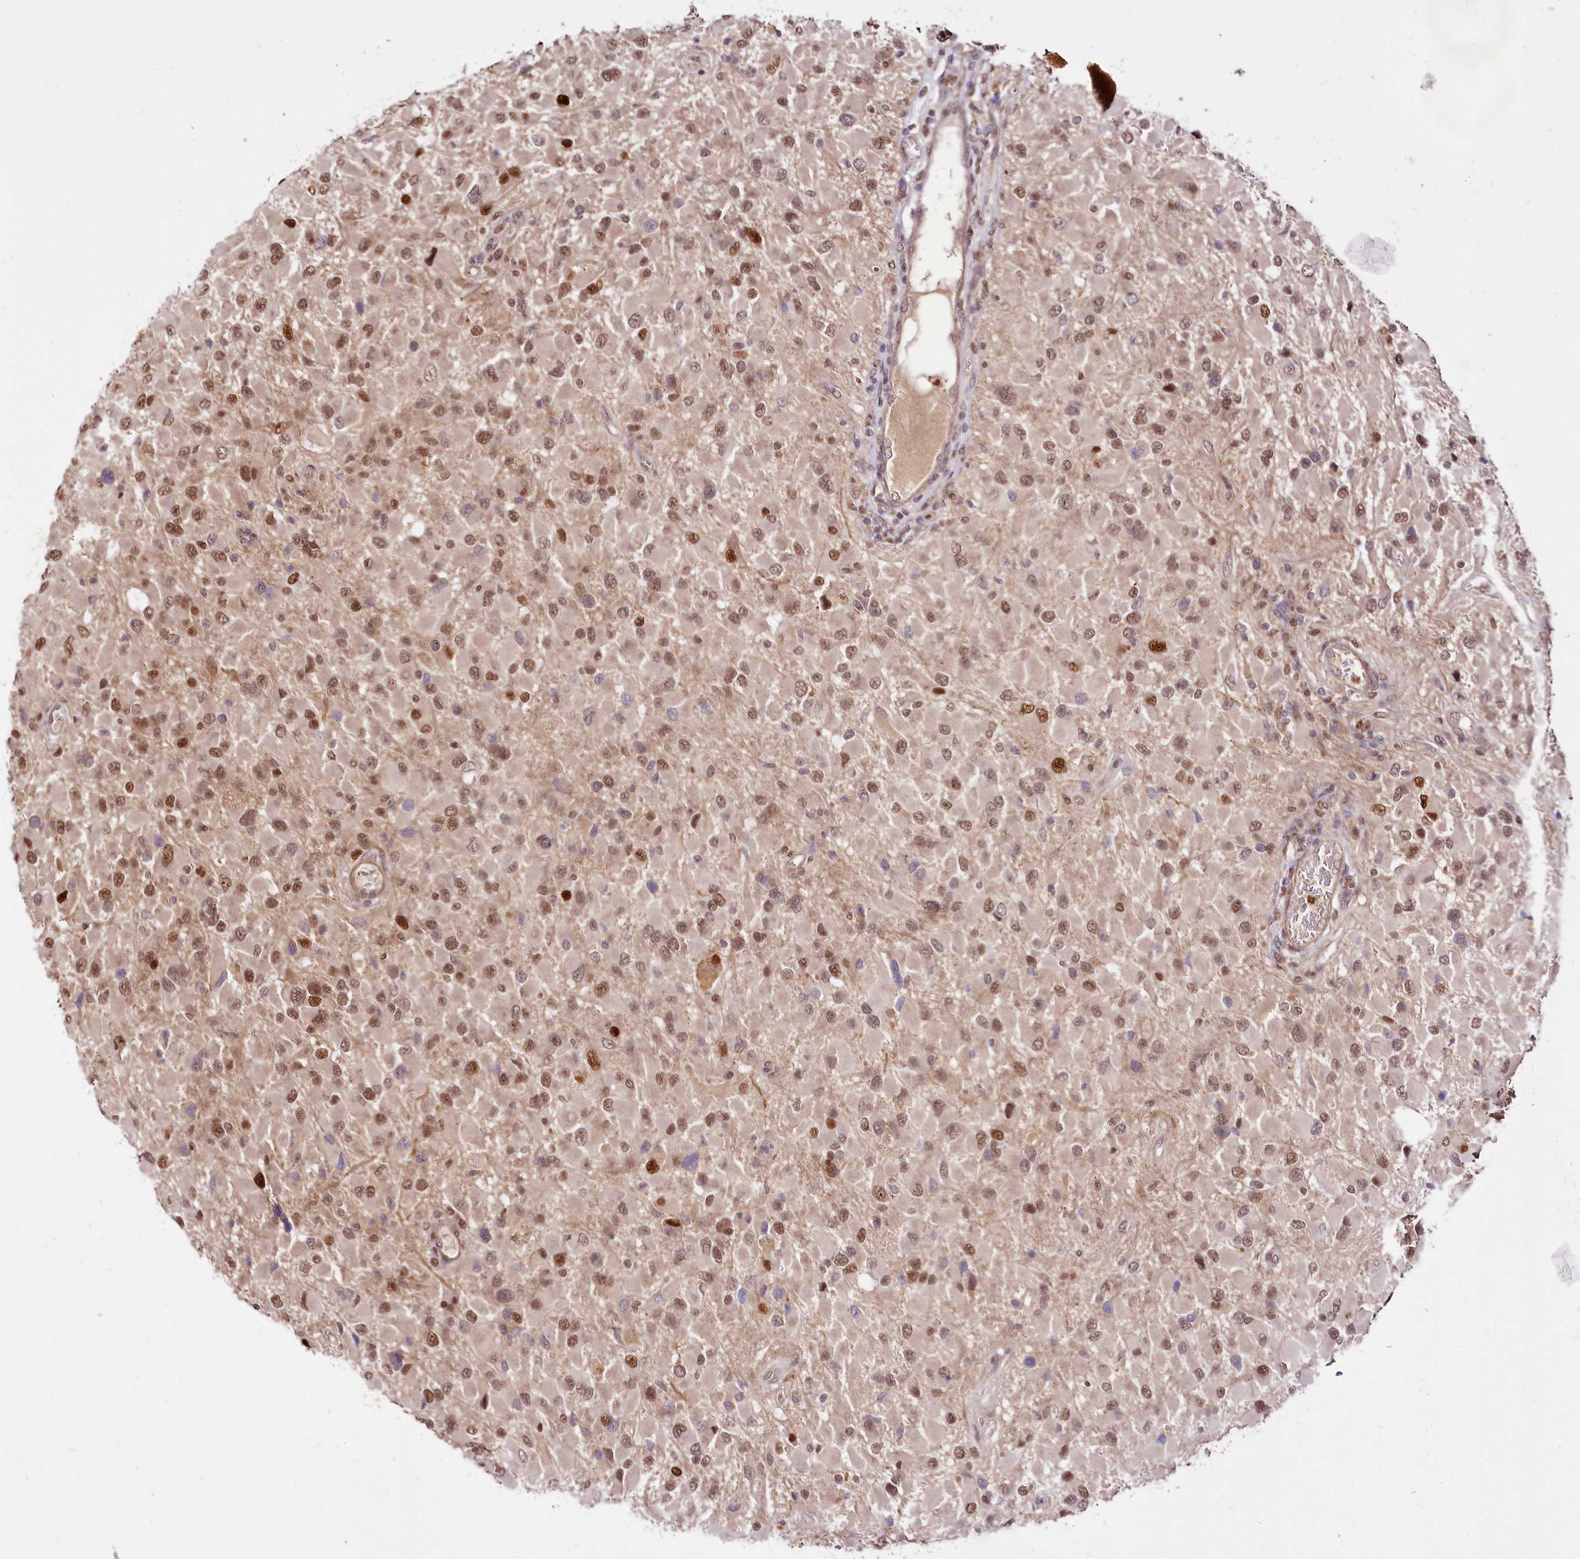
{"staining": {"intensity": "moderate", "quantity": ">75%", "location": "nuclear"}, "tissue": "glioma", "cell_type": "Tumor cells", "image_type": "cancer", "snomed": [{"axis": "morphology", "description": "Glioma, malignant, High grade"}, {"axis": "topography", "description": "Brain"}], "caption": "Moderate nuclear protein expression is present in approximately >75% of tumor cells in malignant high-grade glioma. The staining was performed using DAB (3,3'-diaminobenzidine) to visualize the protein expression in brown, while the nuclei were stained in blue with hematoxylin (Magnification: 20x).", "gene": "GNL3L", "patient": {"sex": "male", "age": 53}}